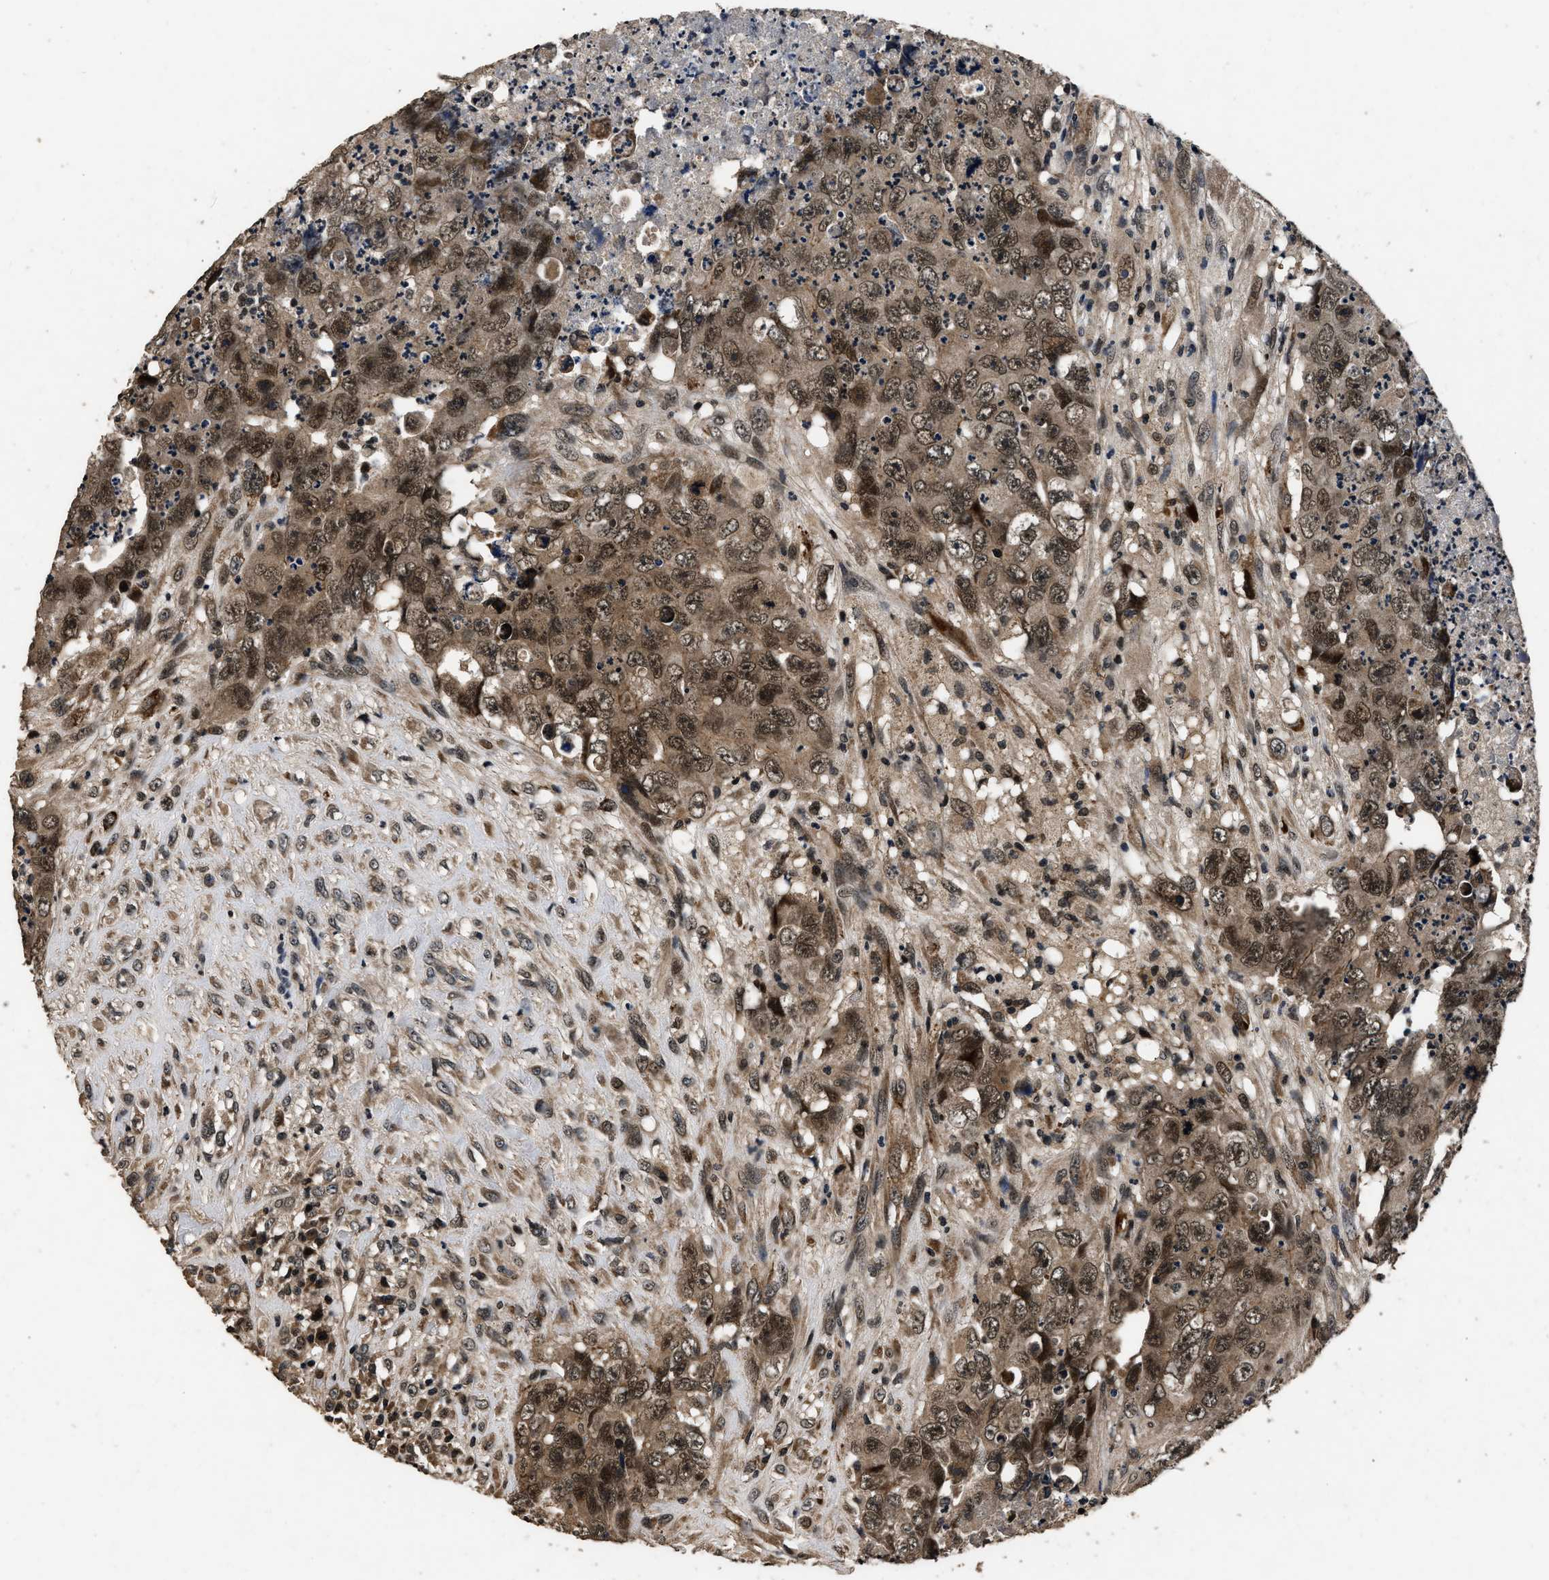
{"staining": {"intensity": "moderate", "quantity": ">75%", "location": "cytoplasmic/membranous,nuclear"}, "tissue": "testis cancer", "cell_type": "Tumor cells", "image_type": "cancer", "snomed": [{"axis": "morphology", "description": "Carcinoma, Embryonal, NOS"}, {"axis": "topography", "description": "Testis"}], "caption": "Brown immunohistochemical staining in human embryonal carcinoma (testis) shows moderate cytoplasmic/membranous and nuclear staining in about >75% of tumor cells.", "gene": "CSTF1", "patient": {"sex": "male", "age": 32}}